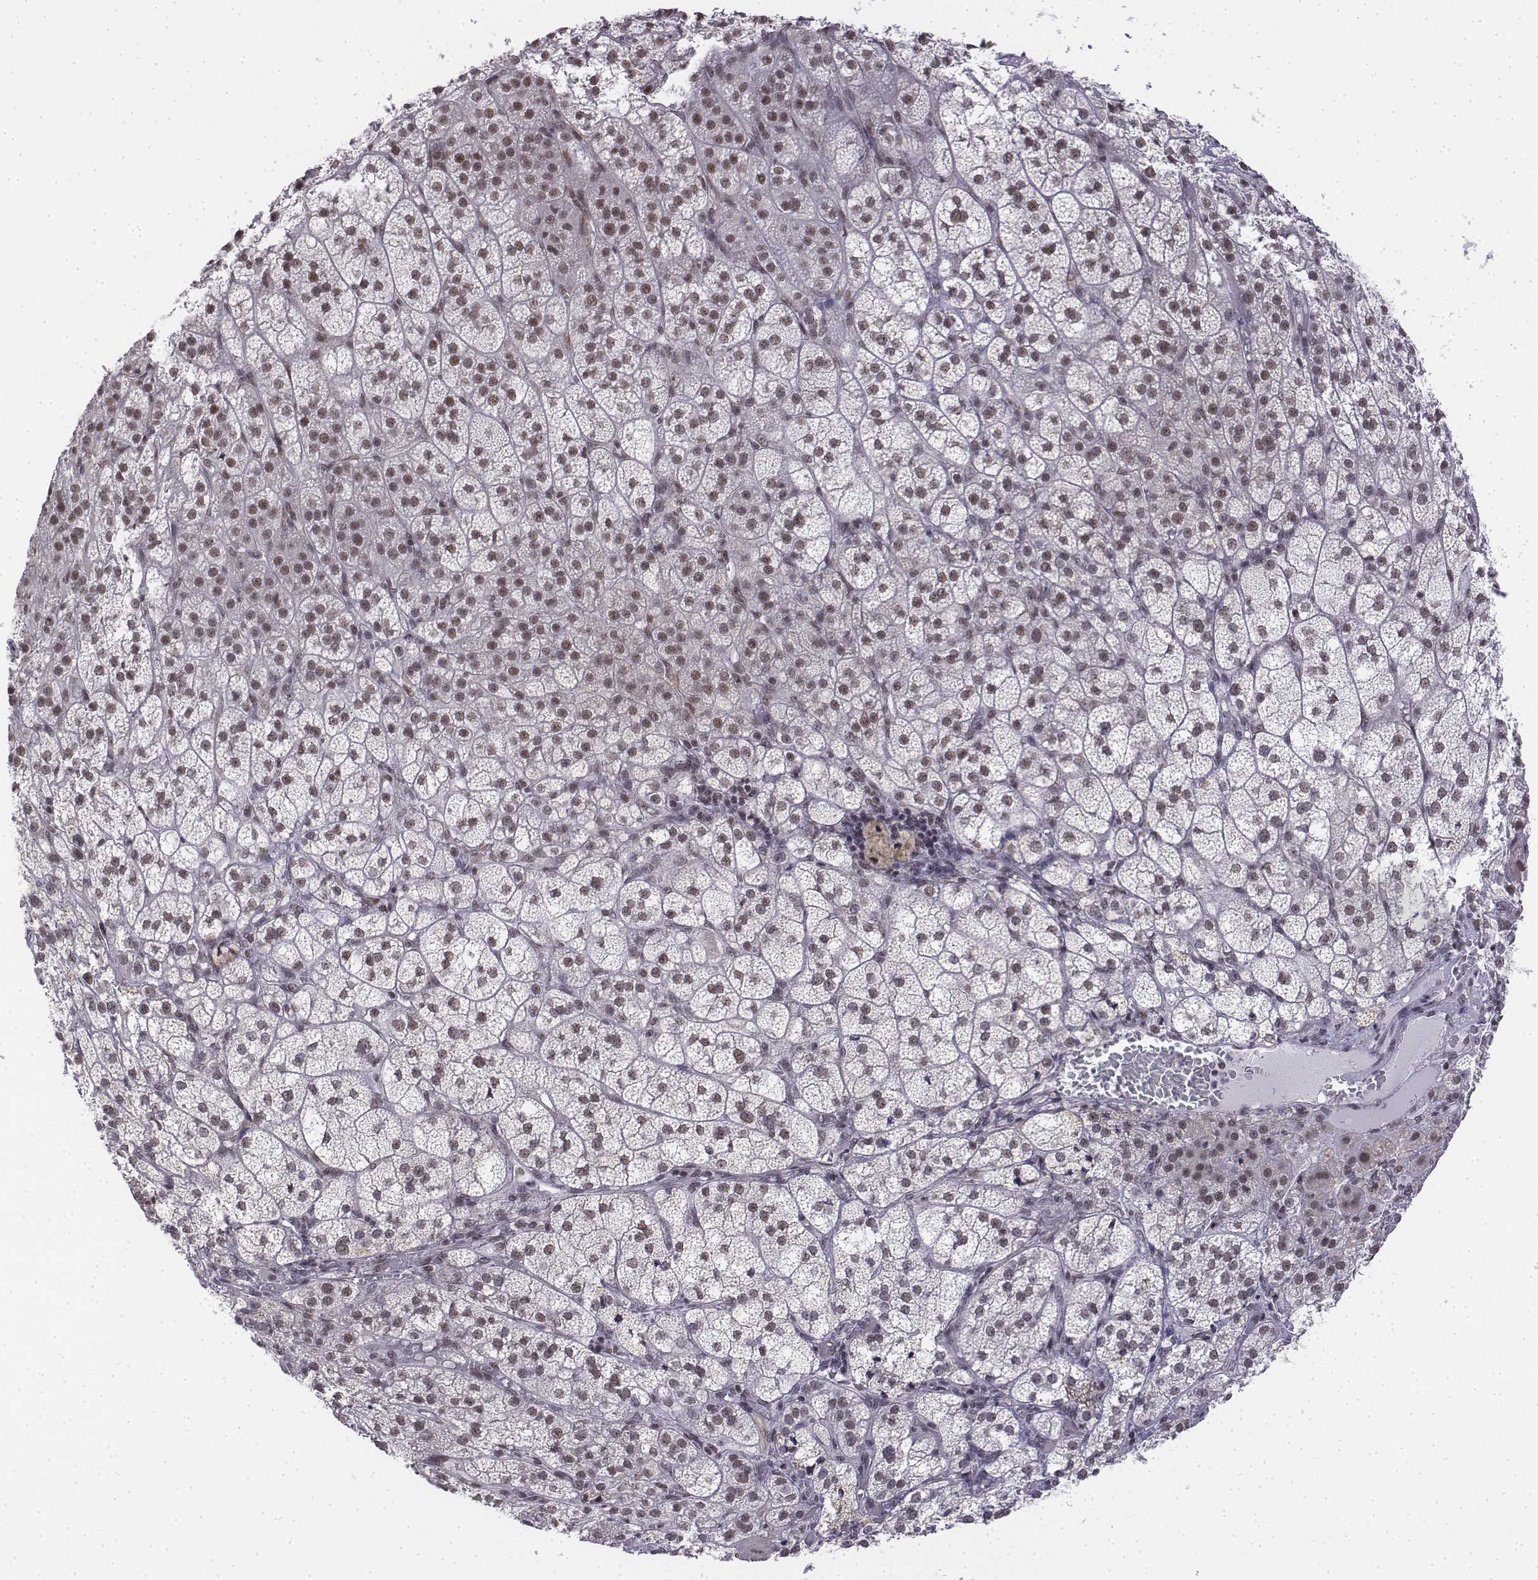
{"staining": {"intensity": "moderate", "quantity": ">75%", "location": "nuclear"}, "tissue": "adrenal gland", "cell_type": "Glandular cells", "image_type": "normal", "snomed": [{"axis": "morphology", "description": "Normal tissue, NOS"}, {"axis": "topography", "description": "Adrenal gland"}], "caption": "Adrenal gland stained with immunohistochemistry reveals moderate nuclear staining in approximately >75% of glandular cells. (Stains: DAB (3,3'-diaminobenzidine) in brown, nuclei in blue, Microscopy: brightfield microscopy at high magnification).", "gene": "SETD1A", "patient": {"sex": "female", "age": 60}}